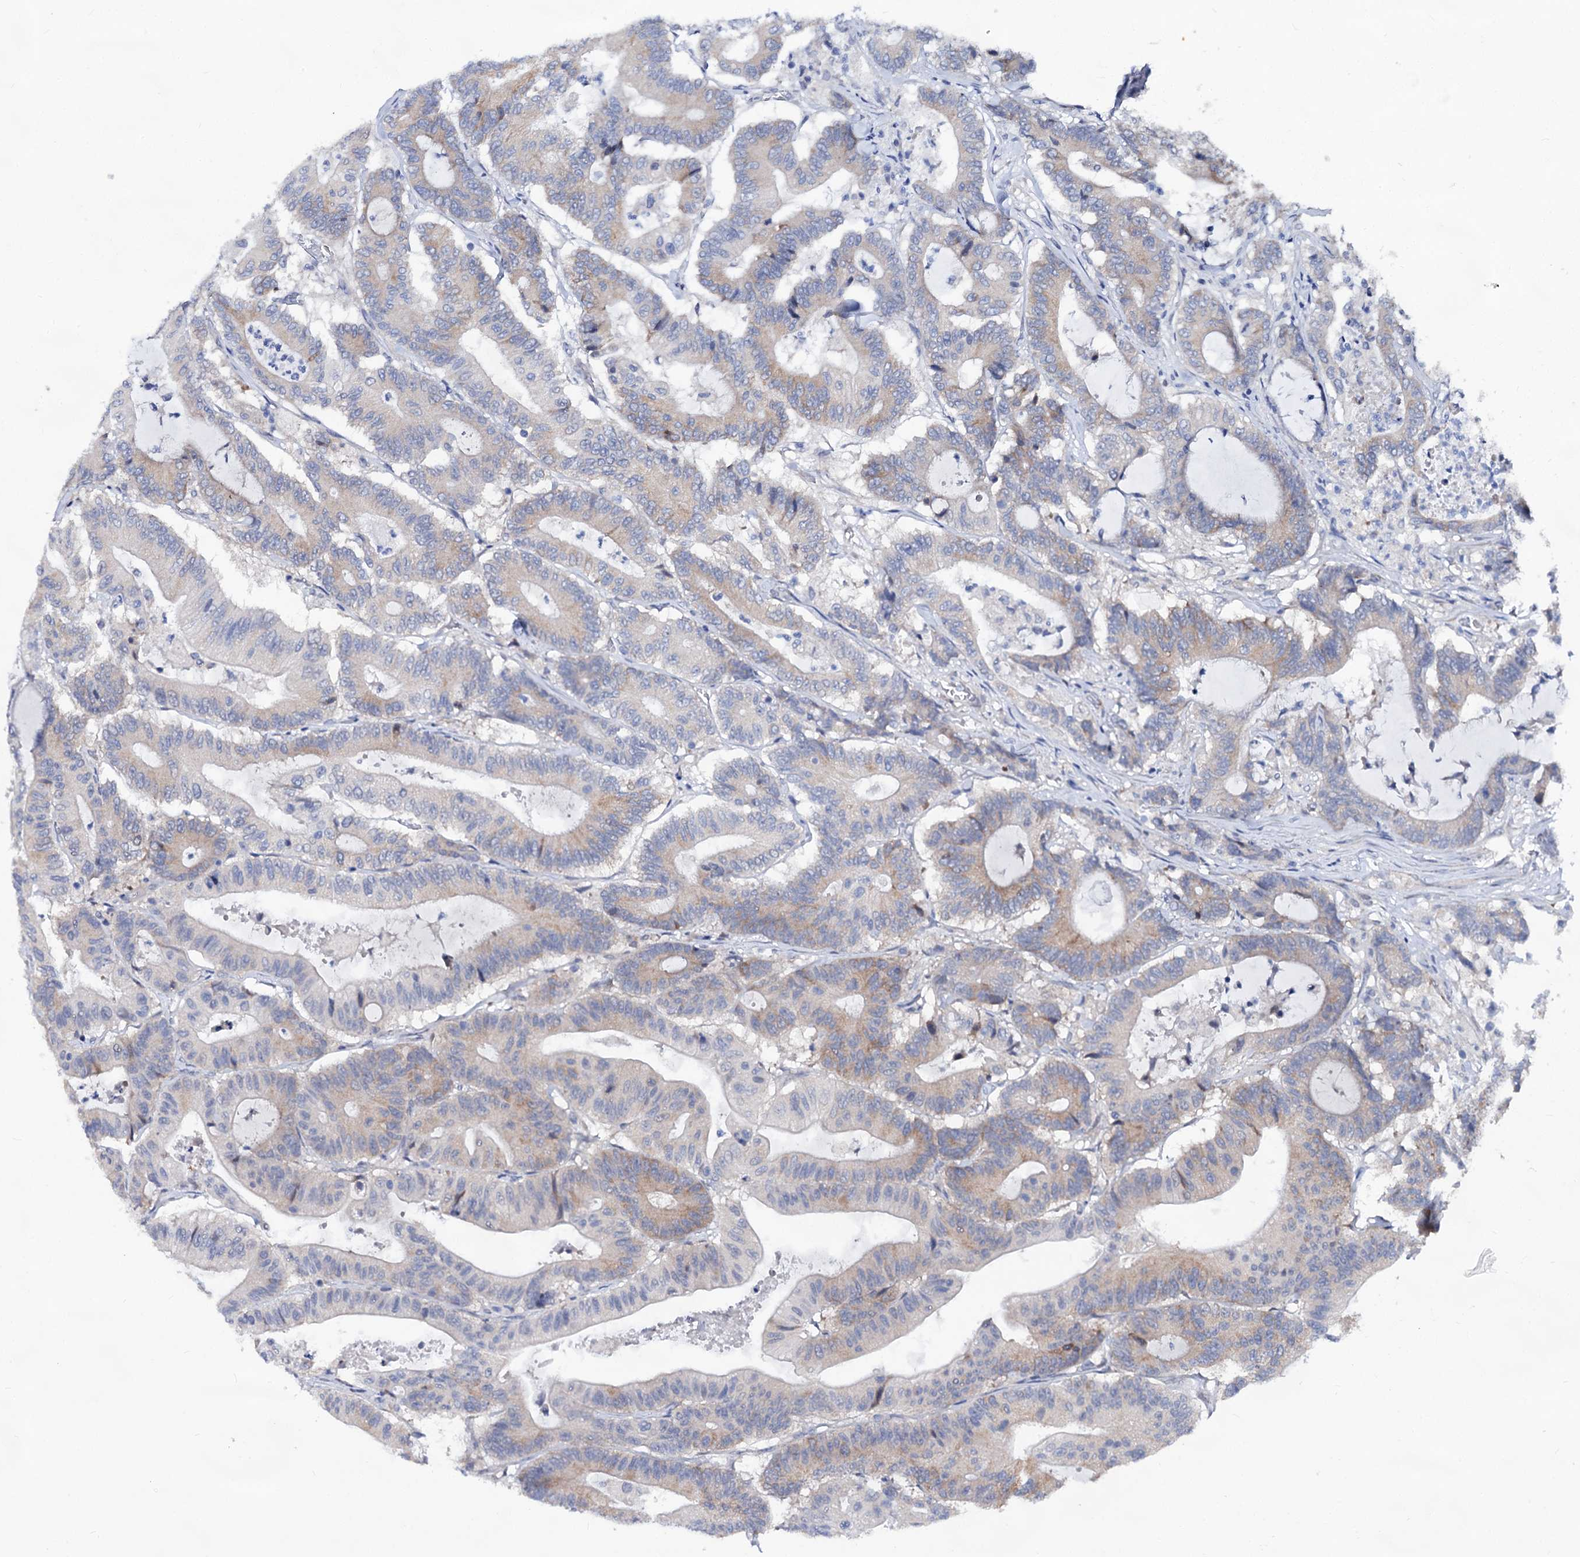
{"staining": {"intensity": "weak", "quantity": "25%-75%", "location": "cytoplasmic/membranous"}, "tissue": "colorectal cancer", "cell_type": "Tumor cells", "image_type": "cancer", "snomed": [{"axis": "morphology", "description": "Adenocarcinoma, NOS"}, {"axis": "topography", "description": "Colon"}], "caption": "Brown immunohistochemical staining in colorectal adenocarcinoma exhibits weak cytoplasmic/membranous expression in approximately 25%-75% of tumor cells.", "gene": "CAPRIN2", "patient": {"sex": "female", "age": 84}}